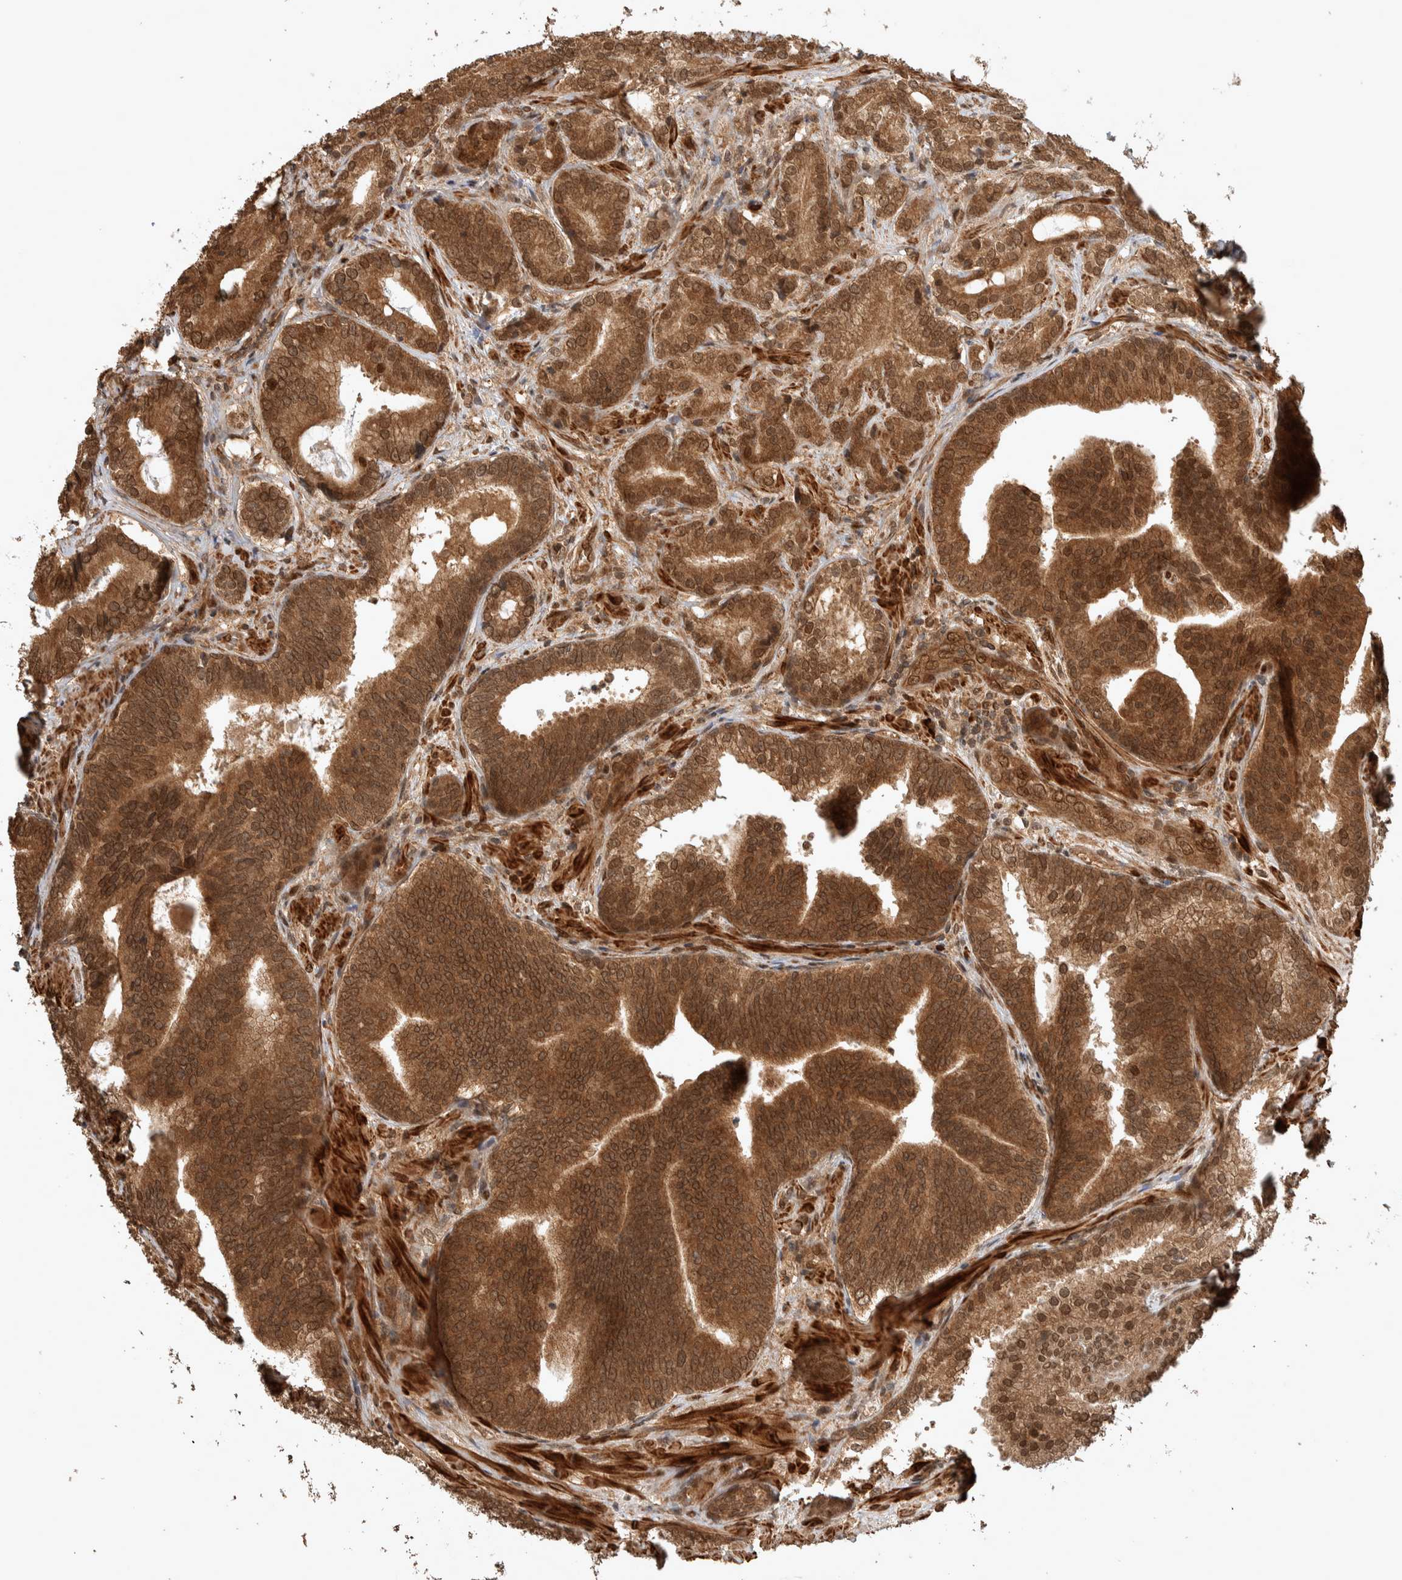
{"staining": {"intensity": "strong", "quantity": ">75%", "location": "cytoplasmic/membranous,nuclear"}, "tissue": "prostate cancer", "cell_type": "Tumor cells", "image_type": "cancer", "snomed": [{"axis": "morphology", "description": "Adenocarcinoma, High grade"}, {"axis": "topography", "description": "Prostate"}], "caption": "Strong cytoplasmic/membranous and nuclear positivity for a protein is seen in approximately >75% of tumor cells of high-grade adenocarcinoma (prostate) using IHC.", "gene": "CNTROB", "patient": {"sex": "male", "age": 55}}